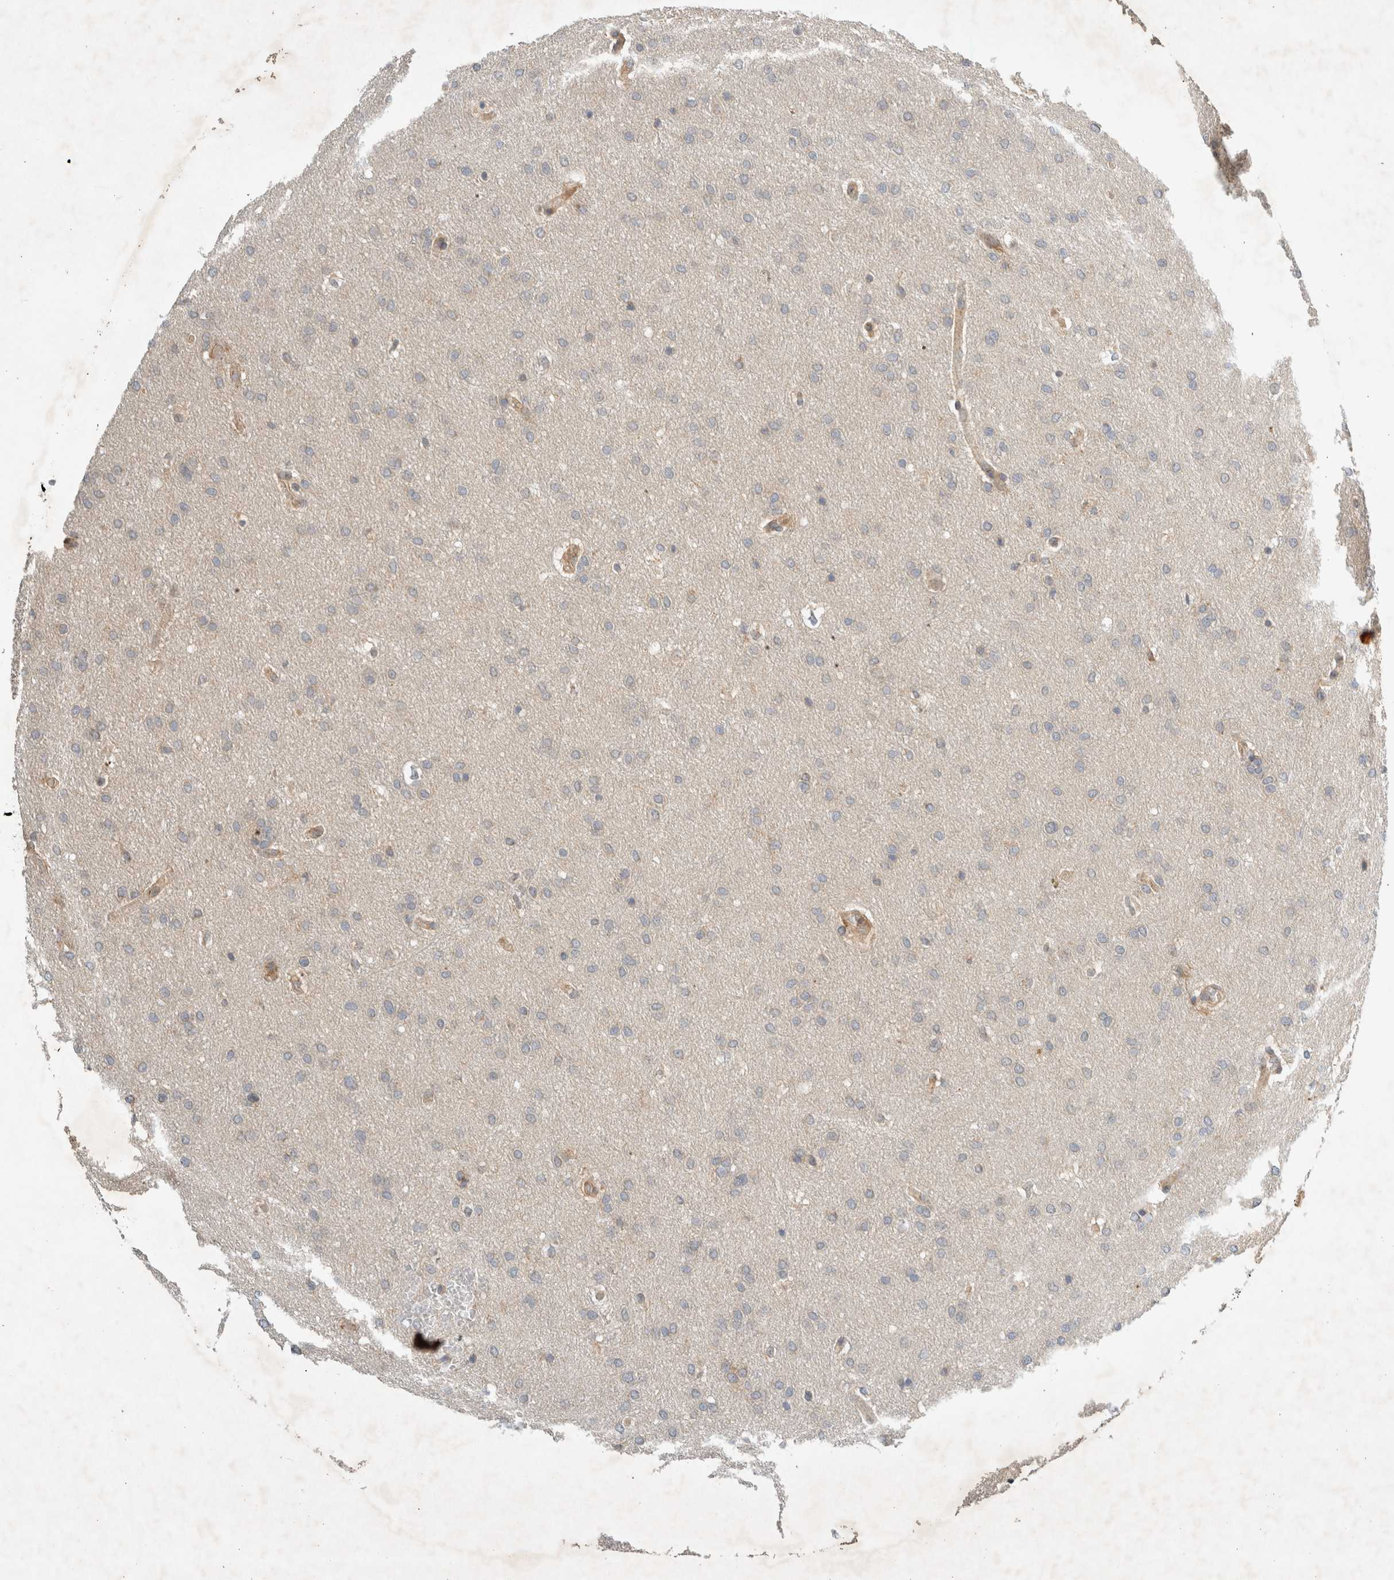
{"staining": {"intensity": "negative", "quantity": "none", "location": "none"}, "tissue": "glioma", "cell_type": "Tumor cells", "image_type": "cancer", "snomed": [{"axis": "morphology", "description": "Glioma, malignant, Low grade"}, {"axis": "topography", "description": "Brain"}], "caption": "Immunohistochemistry (IHC) of human glioma displays no expression in tumor cells. (Immunohistochemistry (IHC), brightfield microscopy, high magnification).", "gene": "ARMC9", "patient": {"sex": "female", "age": 37}}